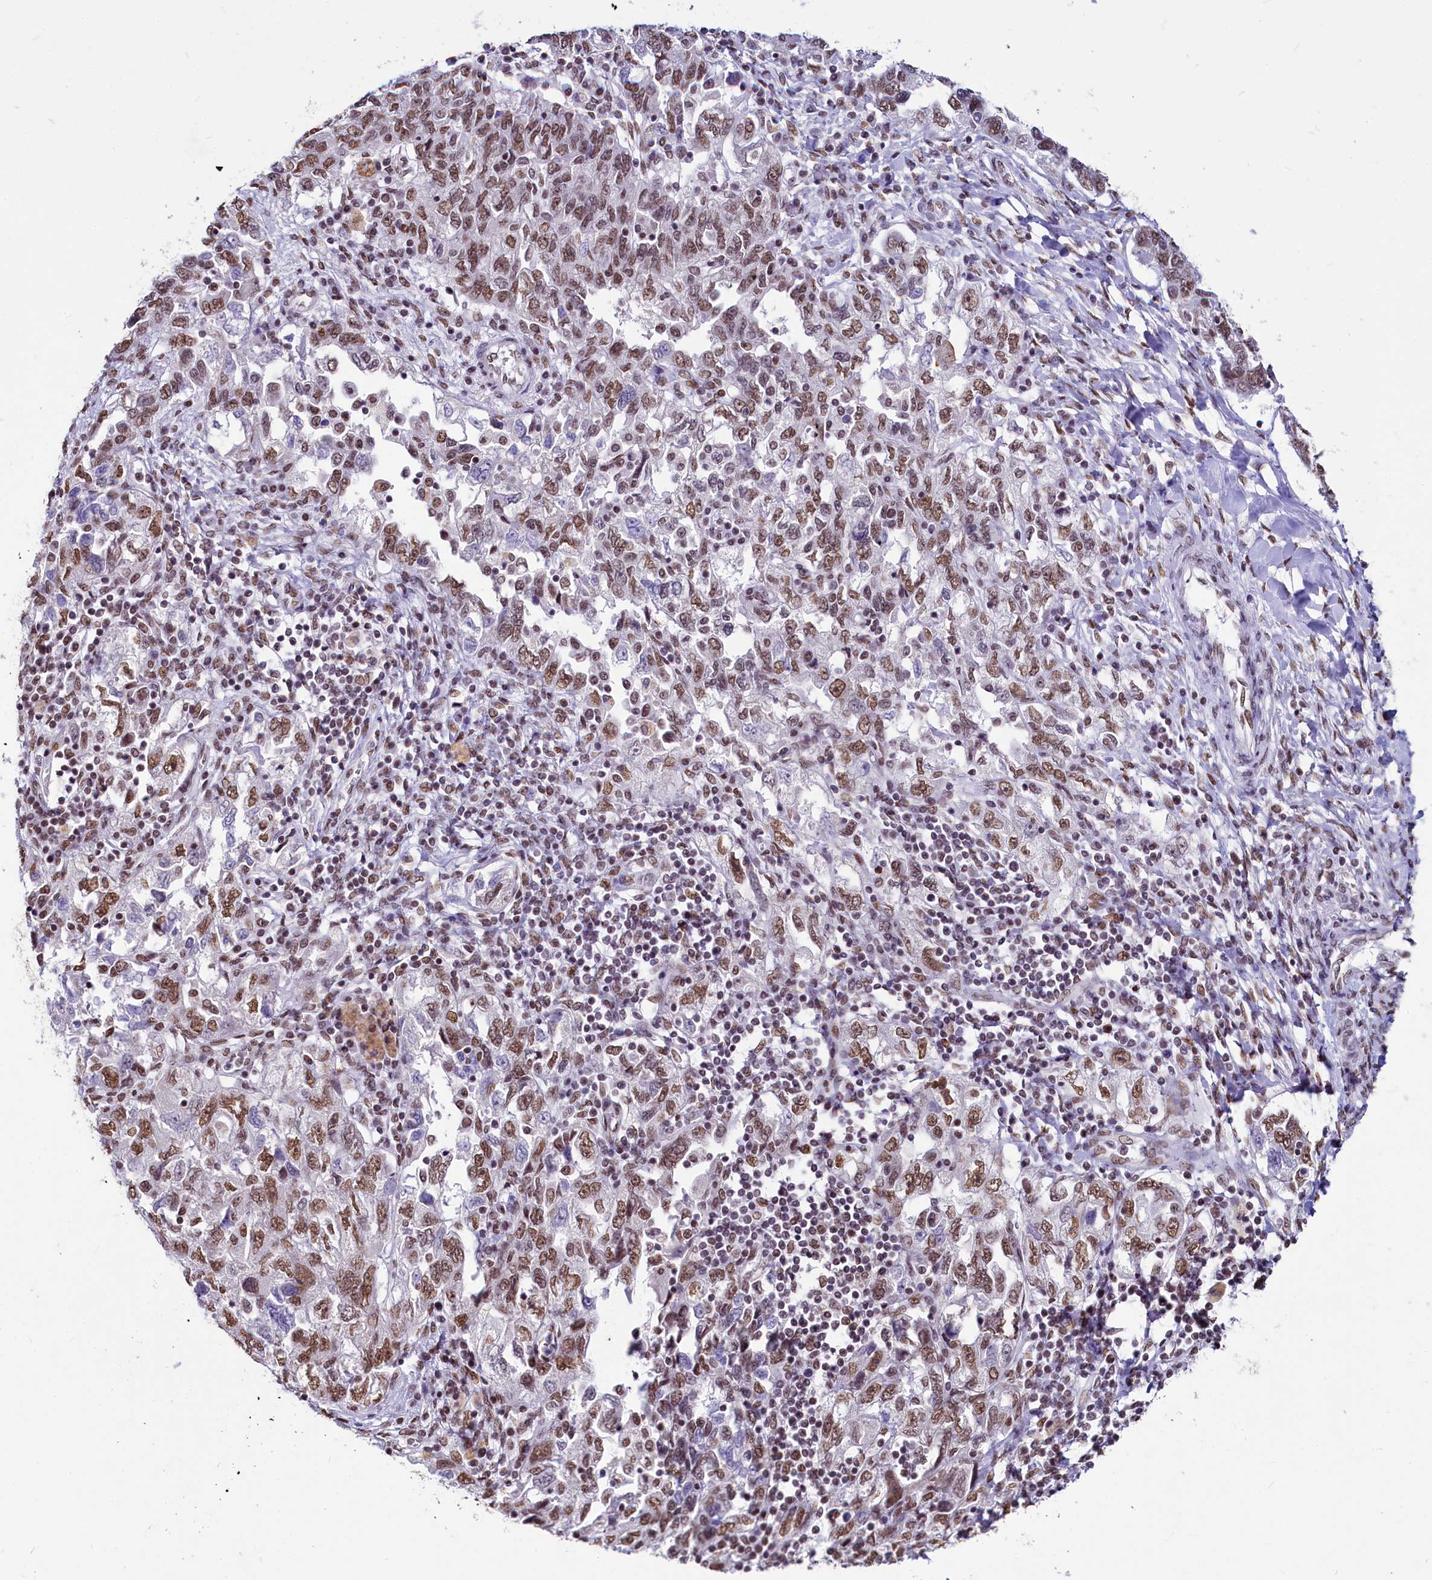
{"staining": {"intensity": "moderate", "quantity": ">75%", "location": "nuclear"}, "tissue": "ovarian cancer", "cell_type": "Tumor cells", "image_type": "cancer", "snomed": [{"axis": "morphology", "description": "Carcinoma, NOS"}, {"axis": "morphology", "description": "Cystadenocarcinoma, serous, NOS"}, {"axis": "topography", "description": "Ovary"}], "caption": "Protein staining of carcinoma (ovarian) tissue shows moderate nuclear positivity in approximately >75% of tumor cells.", "gene": "PARPBP", "patient": {"sex": "female", "age": 69}}